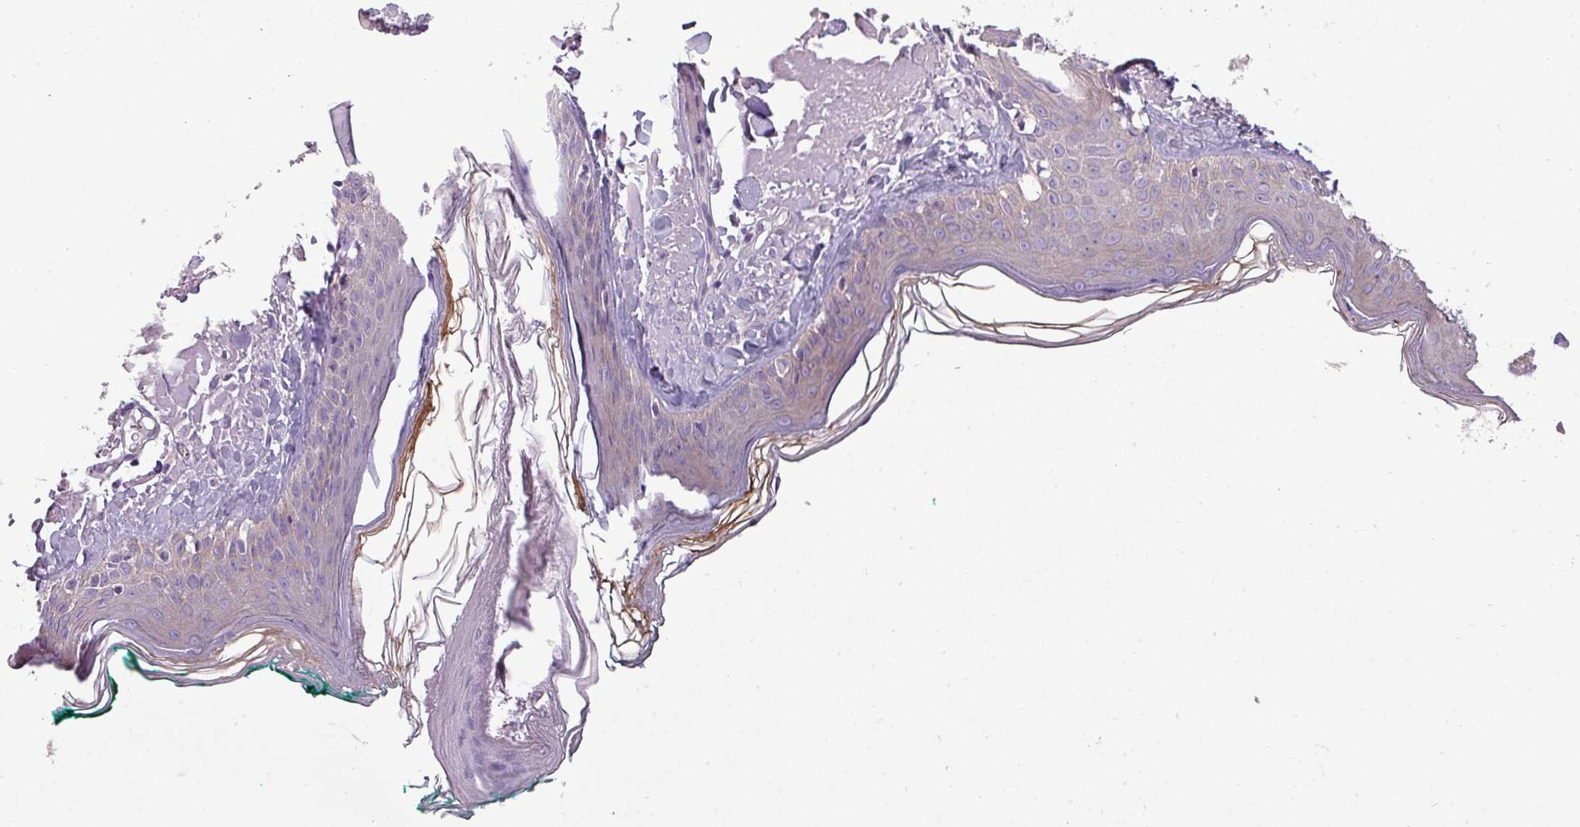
{"staining": {"intensity": "negative", "quantity": "none", "location": "none"}, "tissue": "skin", "cell_type": "Fibroblasts", "image_type": "normal", "snomed": [{"axis": "morphology", "description": "Normal tissue, NOS"}, {"axis": "morphology", "description": "Malignant melanoma, NOS"}, {"axis": "topography", "description": "Skin"}], "caption": "An immunohistochemistry (IHC) histopathology image of normal skin is shown. There is no staining in fibroblasts of skin.", "gene": "DNAAF9", "patient": {"sex": "male", "age": 80}}